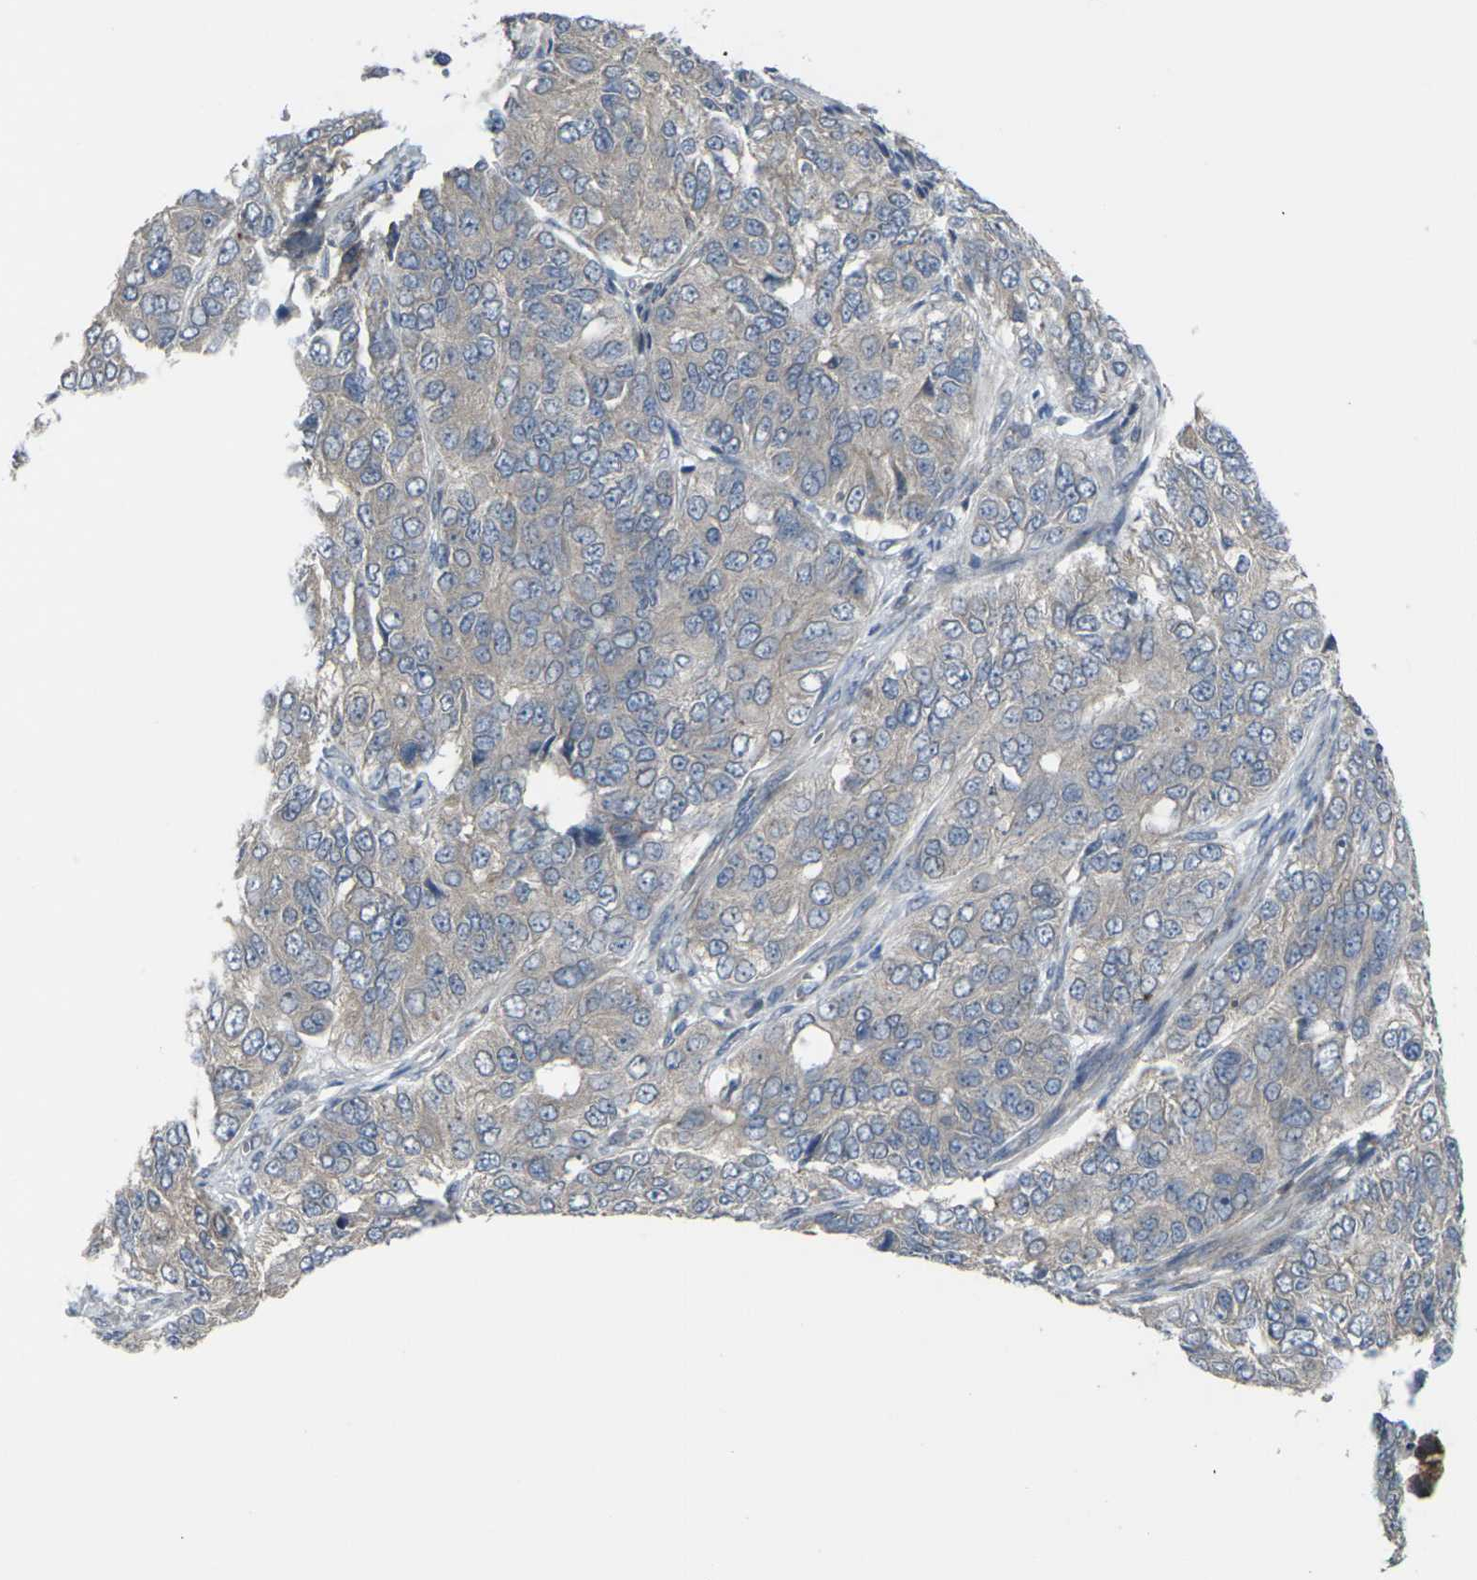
{"staining": {"intensity": "weak", "quantity": ">75%", "location": "cytoplasmic/membranous"}, "tissue": "ovarian cancer", "cell_type": "Tumor cells", "image_type": "cancer", "snomed": [{"axis": "morphology", "description": "Carcinoma, endometroid"}, {"axis": "topography", "description": "Ovary"}], "caption": "An image of human ovarian cancer (endometroid carcinoma) stained for a protein shows weak cytoplasmic/membranous brown staining in tumor cells. (Brightfield microscopy of DAB IHC at high magnification).", "gene": "CCR10", "patient": {"sex": "female", "age": 51}}